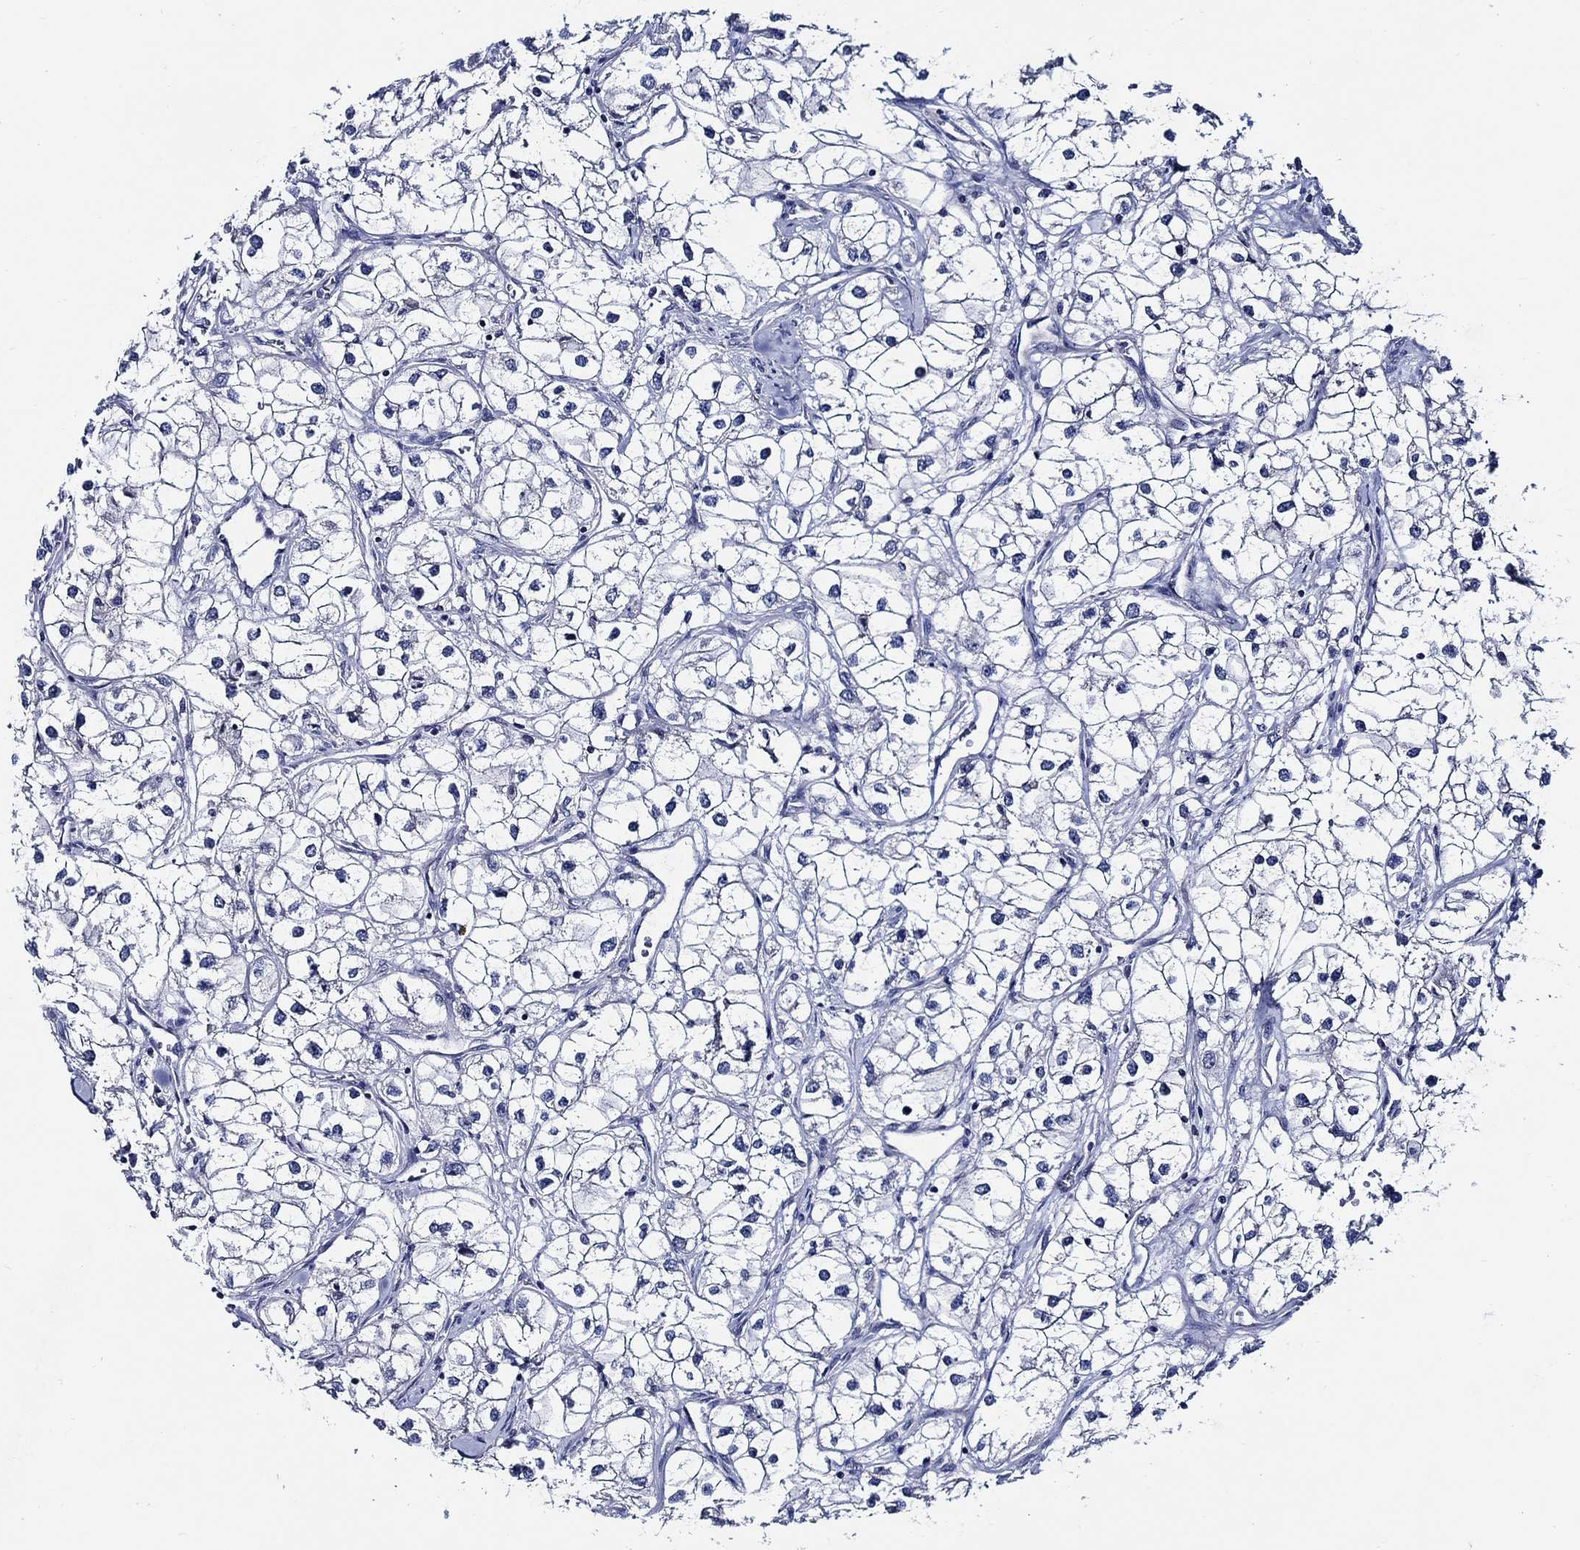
{"staining": {"intensity": "negative", "quantity": "none", "location": "none"}, "tissue": "renal cancer", "cell_type": "Tumor cells", "image_type": "cancer", "snomed": [{"axis": "morphology", "description": "Adenocarcinoma, NOS"}, {"axis": "topography", "description": "Kidney"}], "caption": "Immunohistochemical staining of human adenocarcinoma (renal) shows no significant staining in tumor cells. The staining is performed using DAB (3,3'-diaminobenzidine) brown chromogen with nuclei counter-stained in using hematoxylin.", "gene": "SKOR1", "patient": {"sex": "male", "age": 59}}